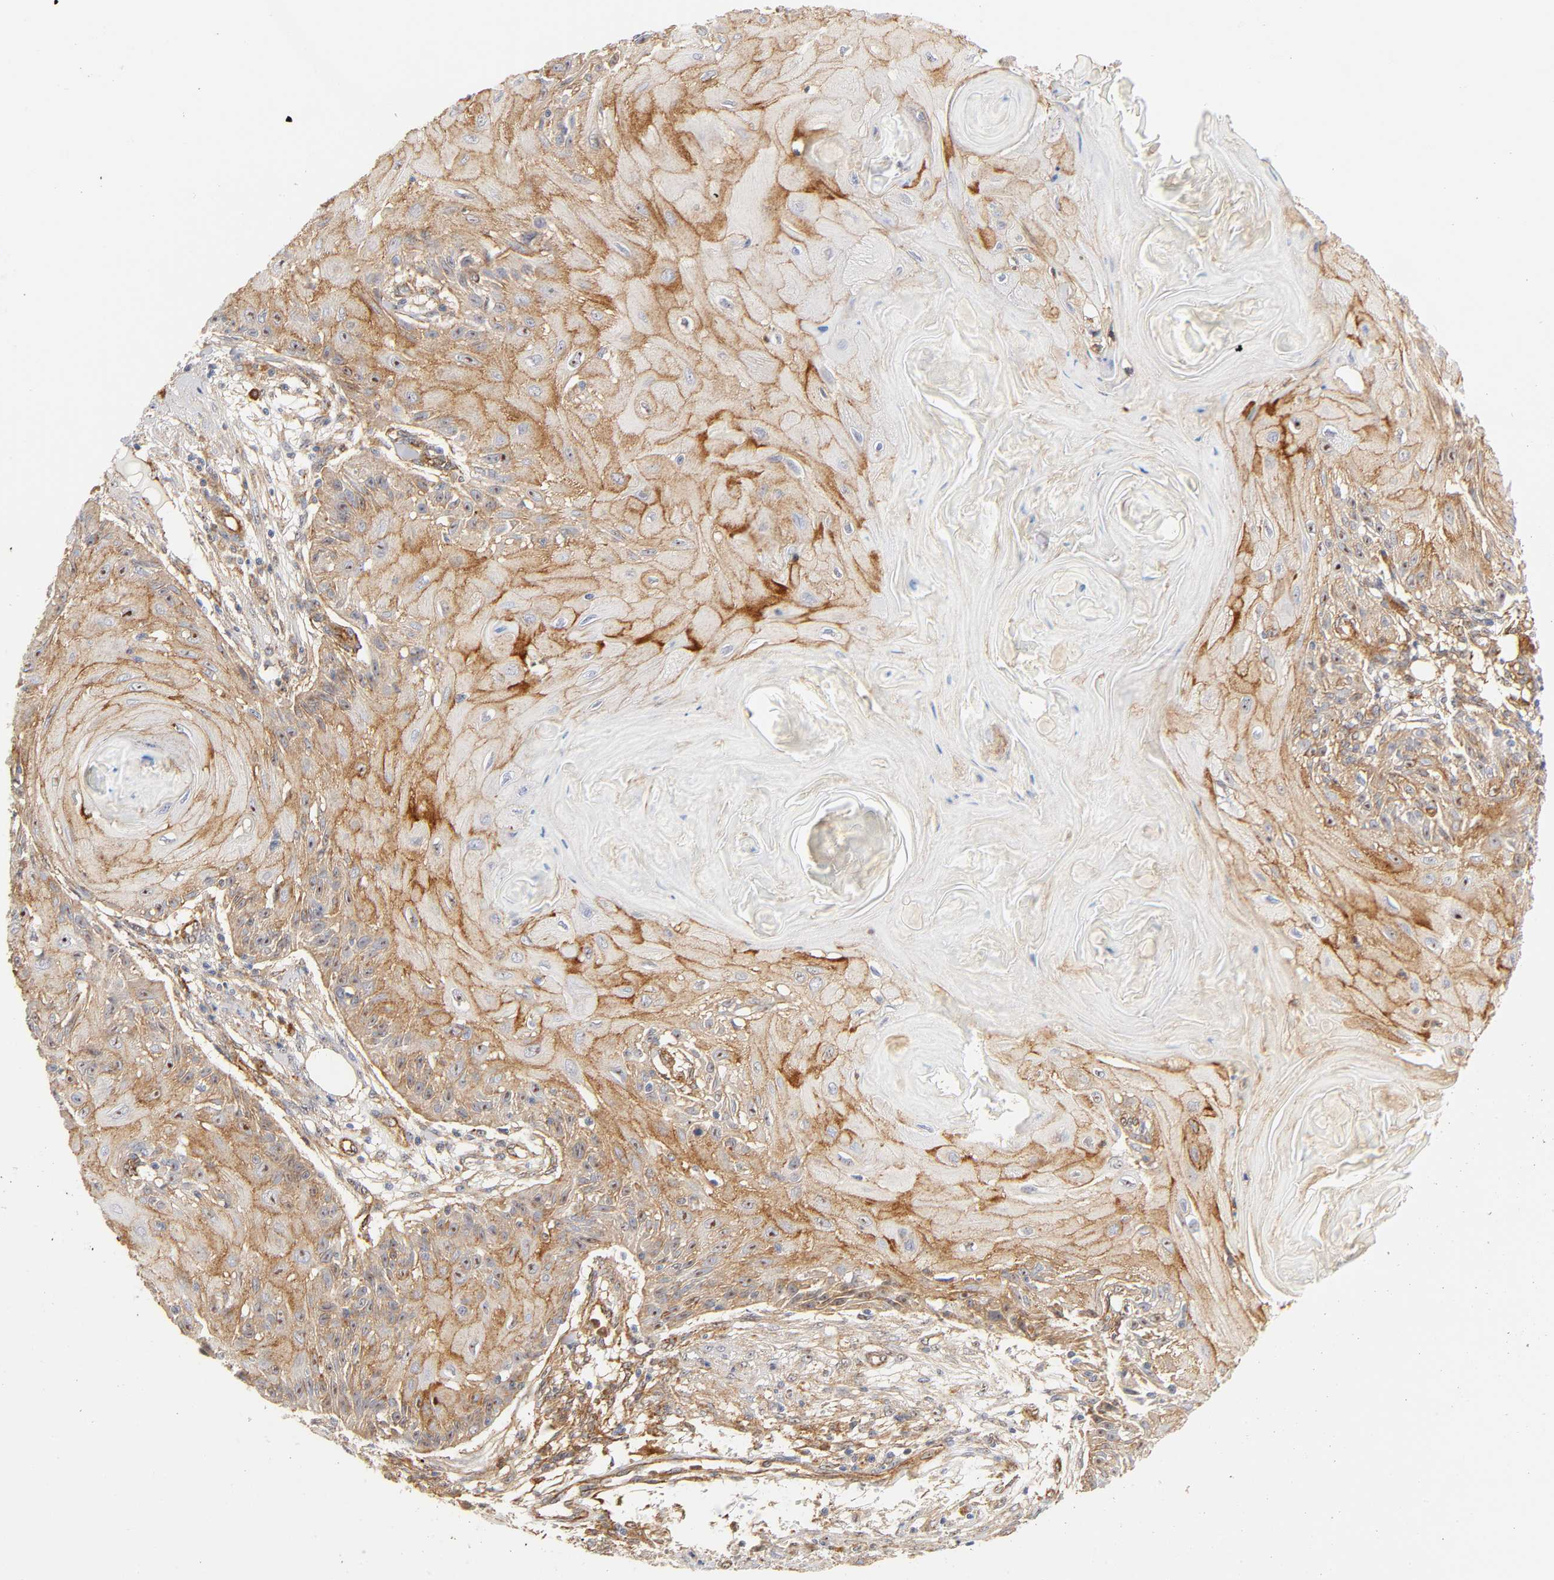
{"staining": {"intensity": "moderate", "quantity": ">75%", "location": "cytoplasmic/membranous,nuclear"}, "tissue": "skin cancer", "cell_type": "Tumor cells", "image_type": "cancer", "snomed": [{"axis": "morphology", "description": "Squamous cell carcinoma, NOS"}, {"axis": "topography", "description": "Skin"}], "caption": "Immunohistochemical staining of human skin cancer shows moderate cytoplasmic/membranous and nuclear protein expression in about >75% of tumor cells. The protein is shown in brown color, while the nuclei are stained blue.", "gene": "PLD1", "patient": {"sex": "female", "age": 88}}